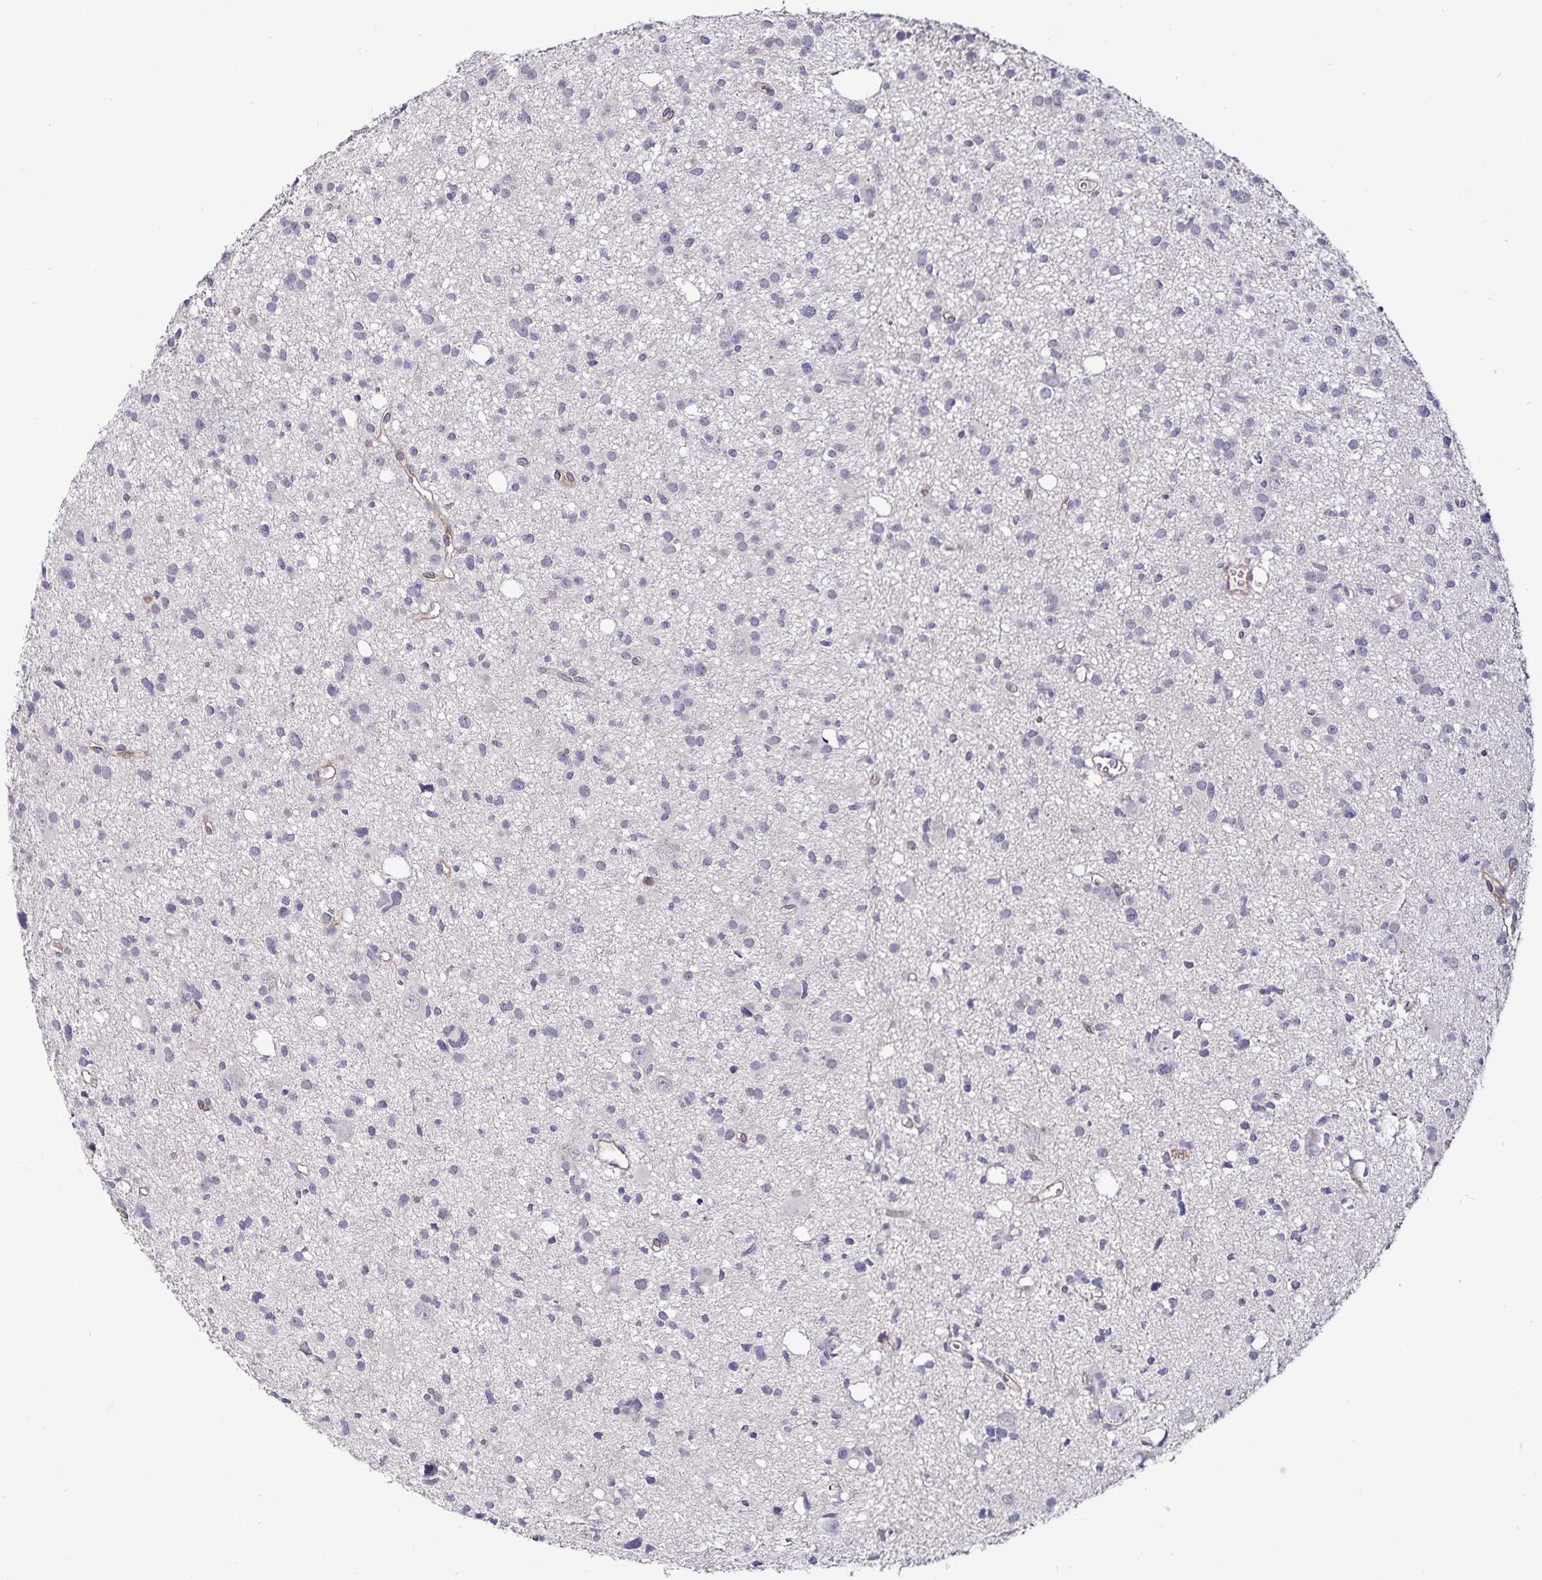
{"staining": {"intensity": "negative", "quantity": "none", "location": "none"}, "tissue": "glioma", "cell_type": "Tumor cells", "image_type": "cancer", "snomed": [{"axis": "morphology", "description": "Glioma, malignant, High grade"}, {"axis": "topography", "description": "Brain"}], "caption": "A high-resolution photomicrograph shows immunohistochemistry (IHC) staining of malignant glioma (high-grade), which demonstrates no significant expression in tumor cells.", "gene": "ACSL5", "patient": {"sex": "male", "age": 23}}